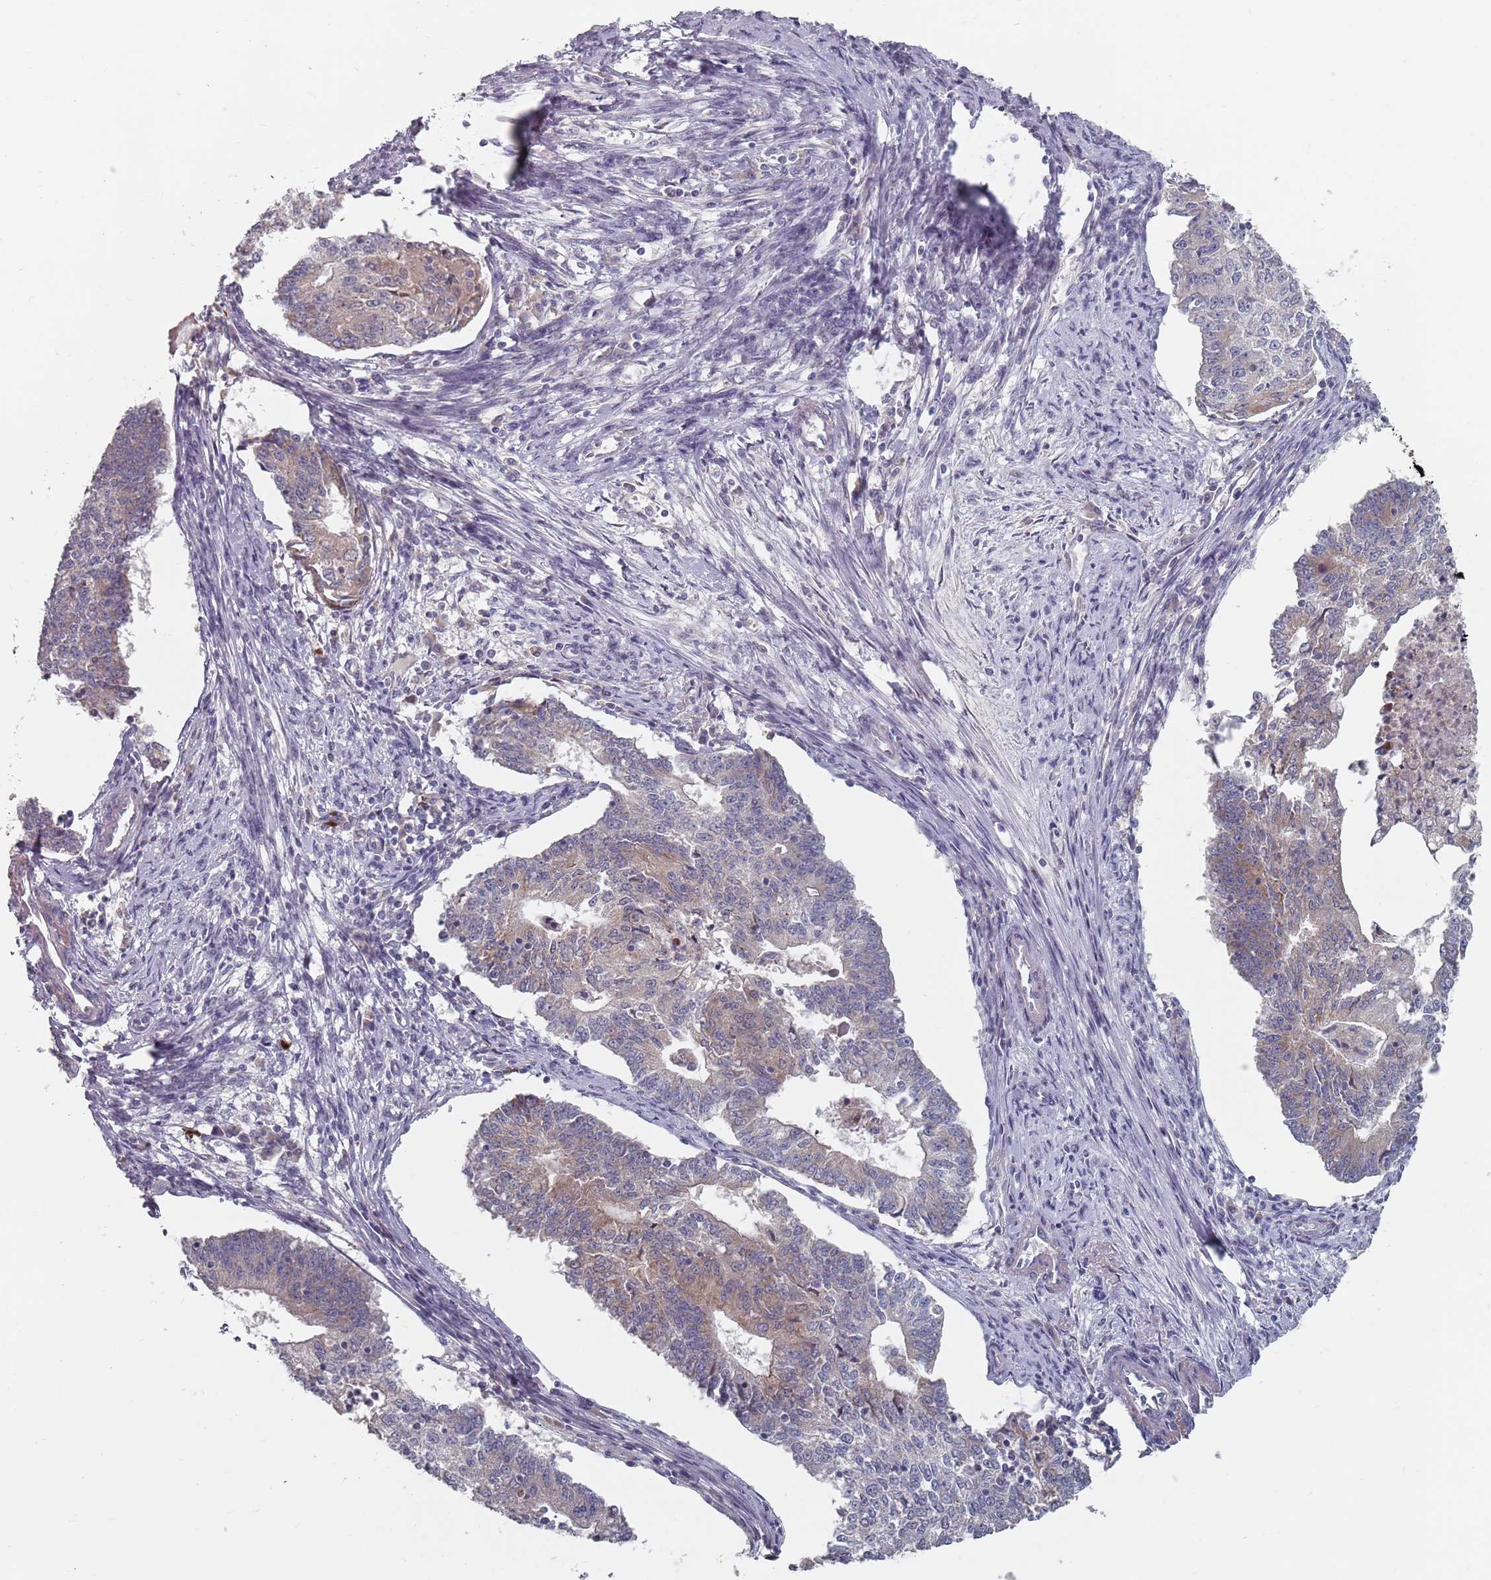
{"staining": {"intensity": "weak", "quantity": "25%-75%", "location": "cytoplasmic/membranous"}, "tissue": "endometrial cancer", "cell_type": "Tumor cells", "image_type": "cancer", "snomed": [{"axis": "morphology", "description": "Adenocarcinoma, NOS"}, {"axis": "topography", "description": "Endometrium"}], "caption": "Human adenocarcinoma (endometrial) stained with a brown dye demonstrates weak cytoplasmic/membranous positive positivity in approximately 25%-75% of tumor cells.", "gene": "ADAL", "patient": {"sex": "female", "age": 56}}